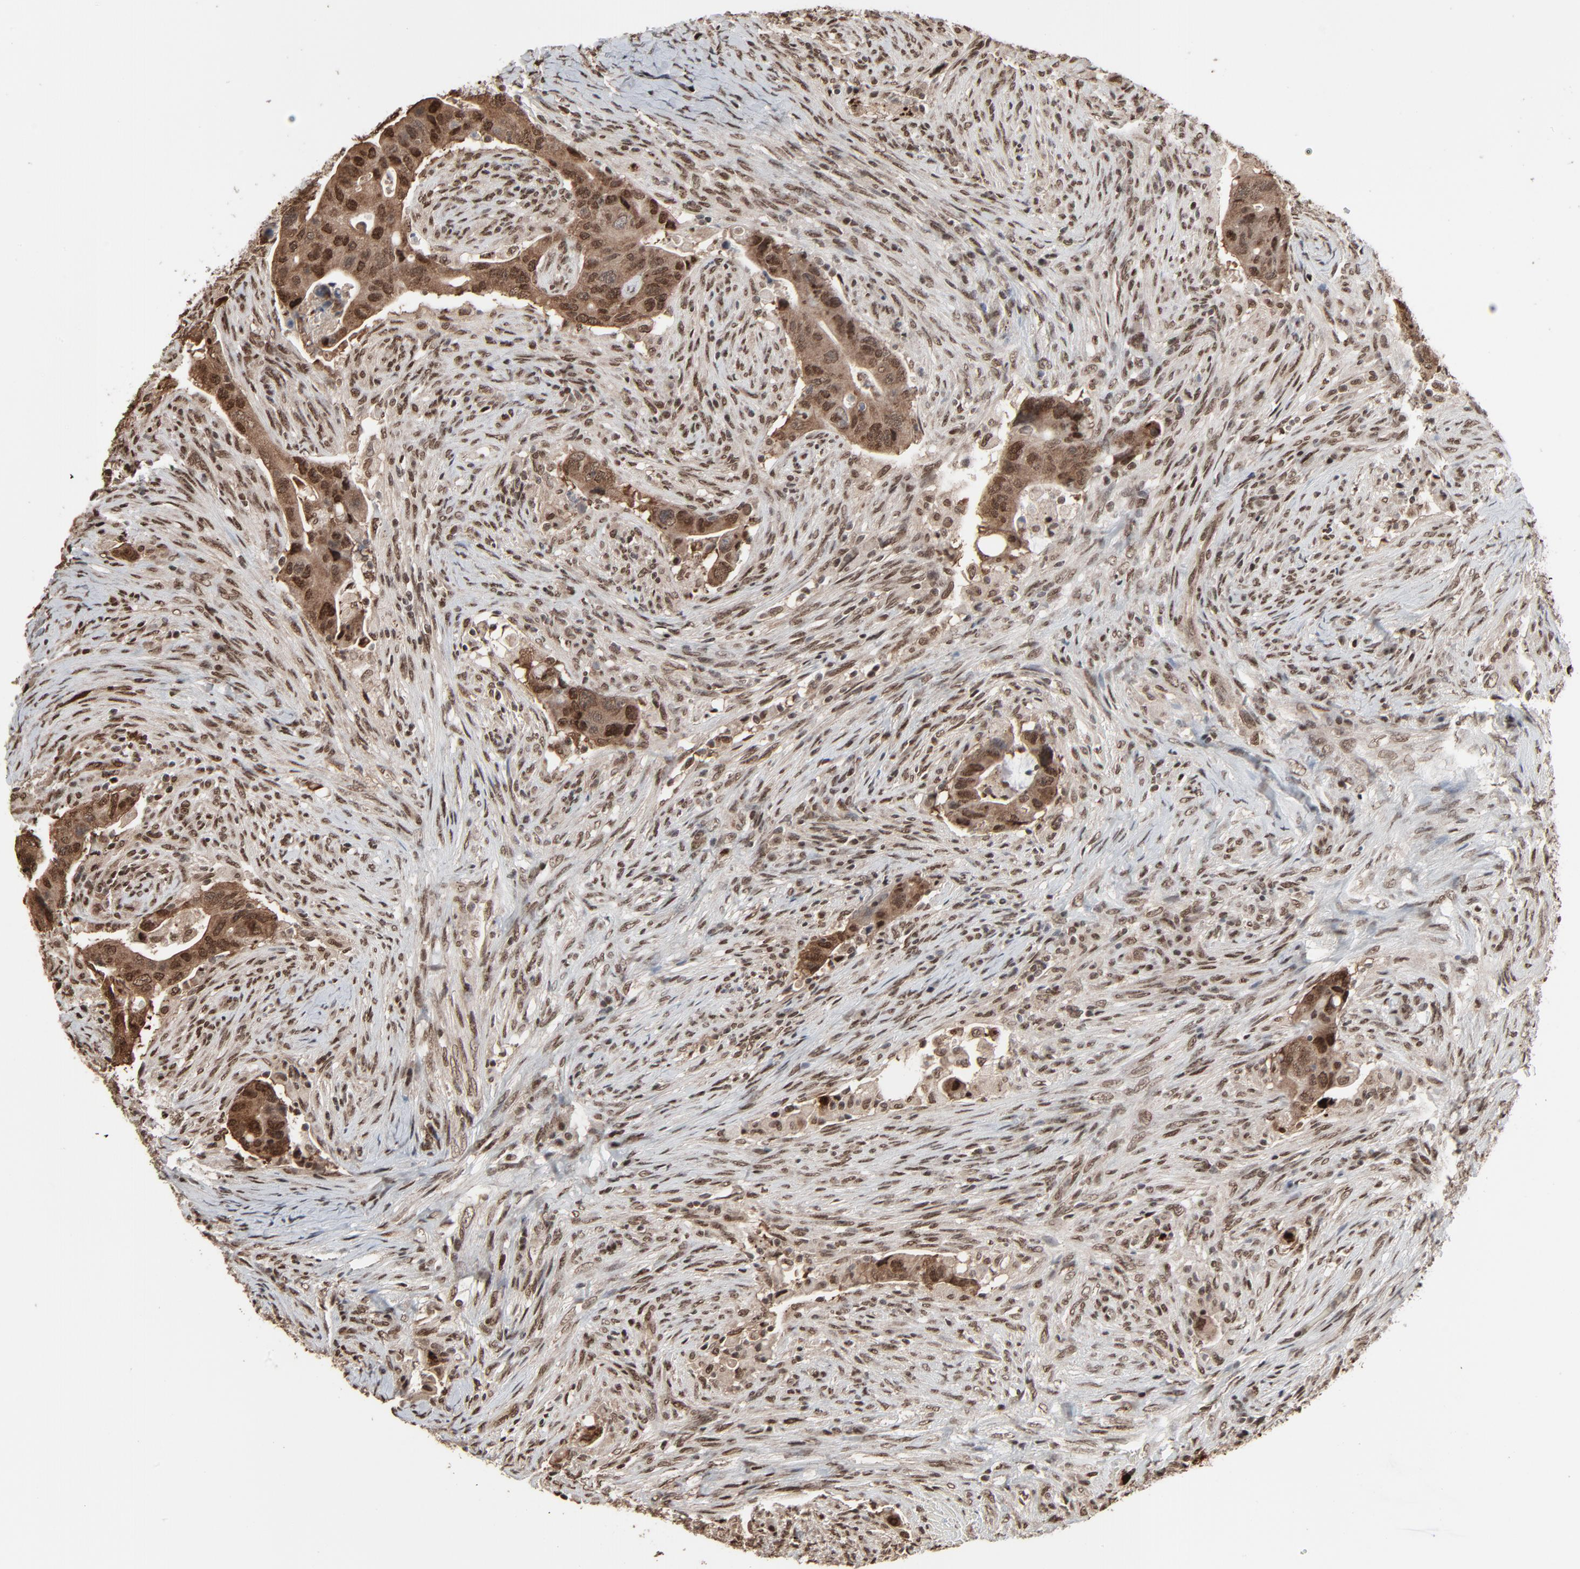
{"staining": {"intensity": "strong", "quantity": ">75%", "location": "cytoplasmic/membranous,nuclear"}, "tissue": "colorectal cancer", "cell_type": "Tumor cells", "image_type": "cancer", "snomed": [{"axis": "morphology", "description": "Adenocarcinoma, NOS"}, {"axis": "topography", "description": "Rectum"}], "caption": "A photomicrograph of colorectal adenocarcinoma stained for a protein shows strong cytoplasmic/membranous and nuclear brown staining in tumor cells. (brown staining indicates protein expression, while blue staining denotes nuclei).", "gene": "MEIS2", "patient": {"sex": "female", "age": 71}}